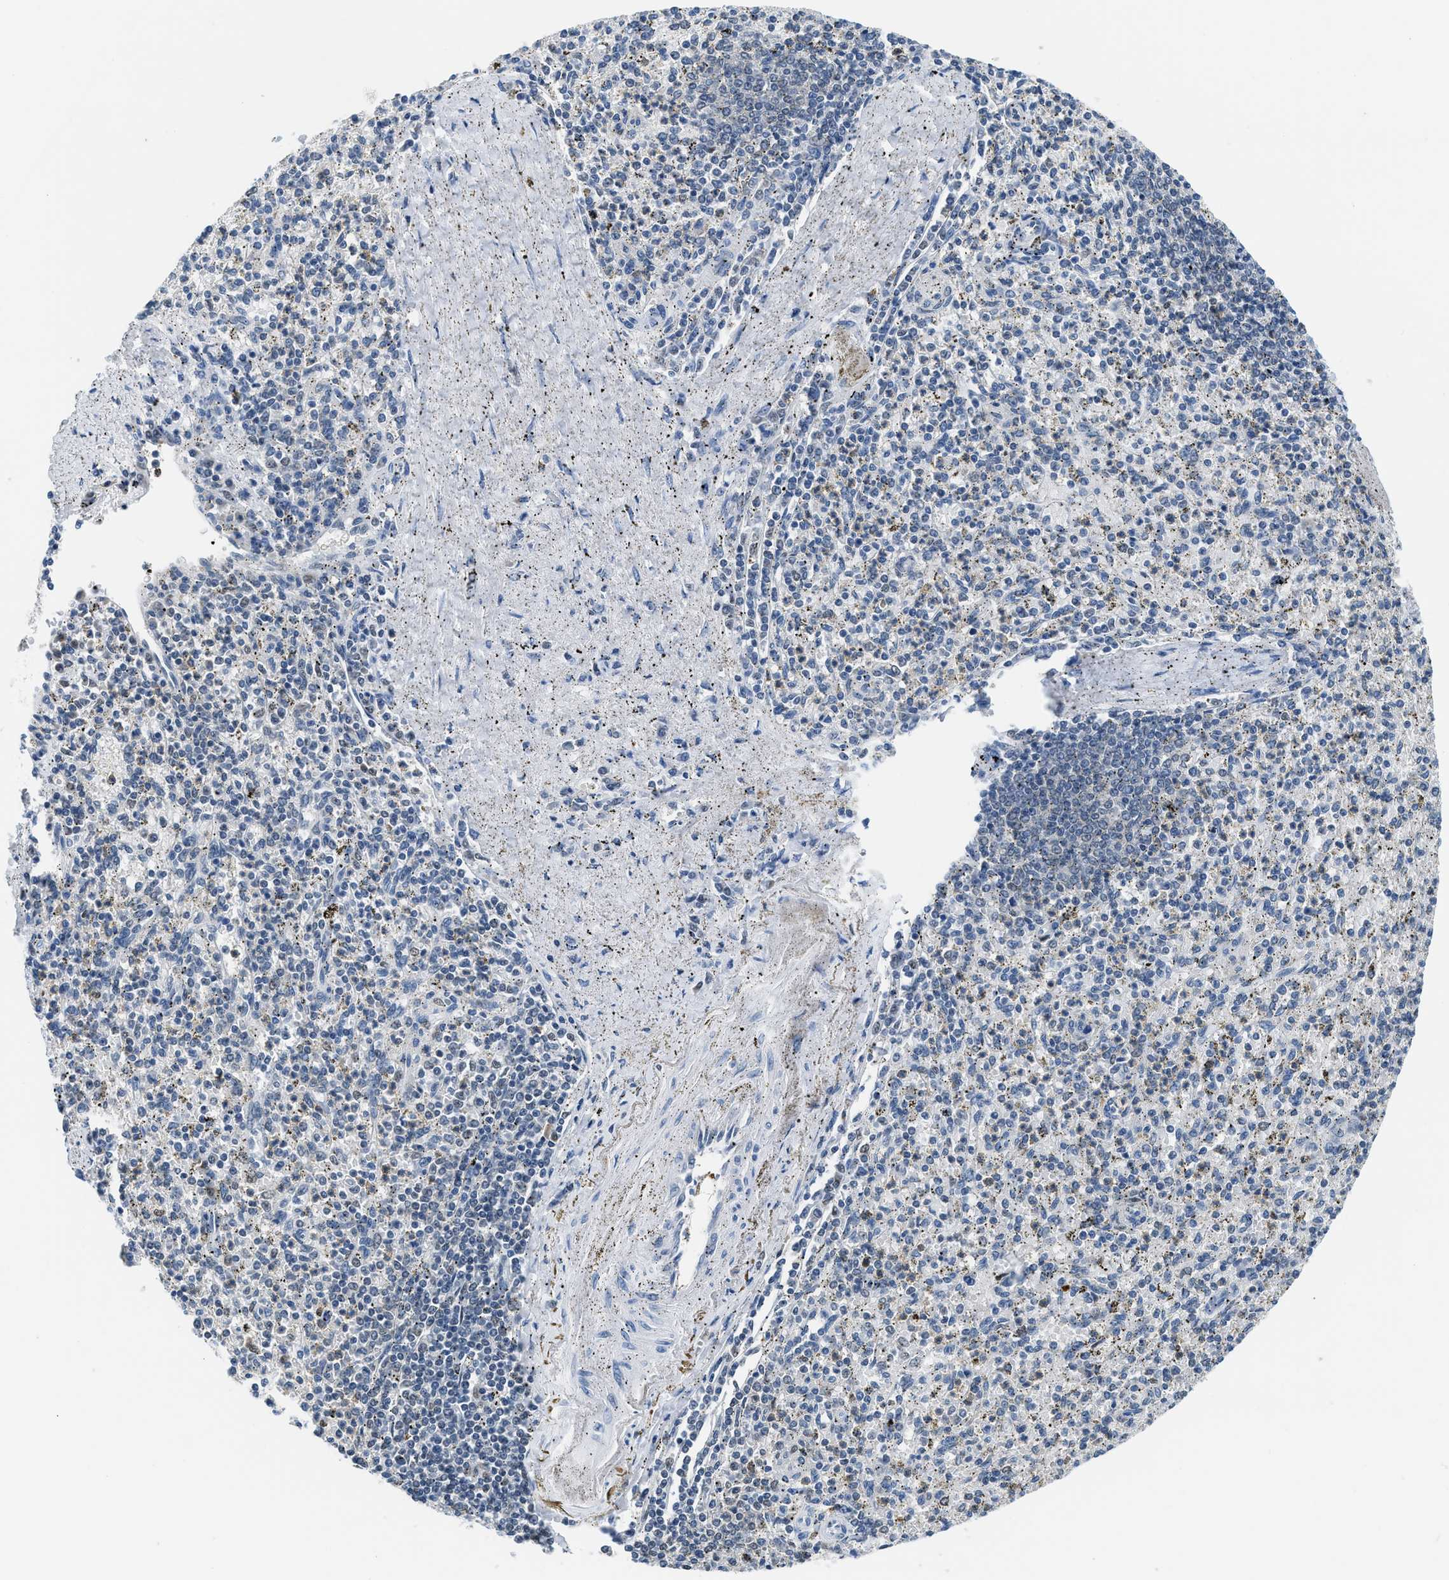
{"staining": {"intensity": "weak", "quantity": "25%-75%", "location": "nuclear"}, "tissue": "spleen", "cell_type": "Cells in red pulp", "image_type": "normal", "snomed": [{"axis": "morphology", "description": "Normal tissue, NOS"}, {"axis": "topography", "description": "Spleen"}], "caption": "DAB (3,3'-diaminobenzidine) immunohistochemical staining of unremarkable spleen demonstrates weak nuclear protein staining in about 25%-75% of cells in red pulp.", "gene": "ALX1", "patient": {"sex": "male", "age": 72}}